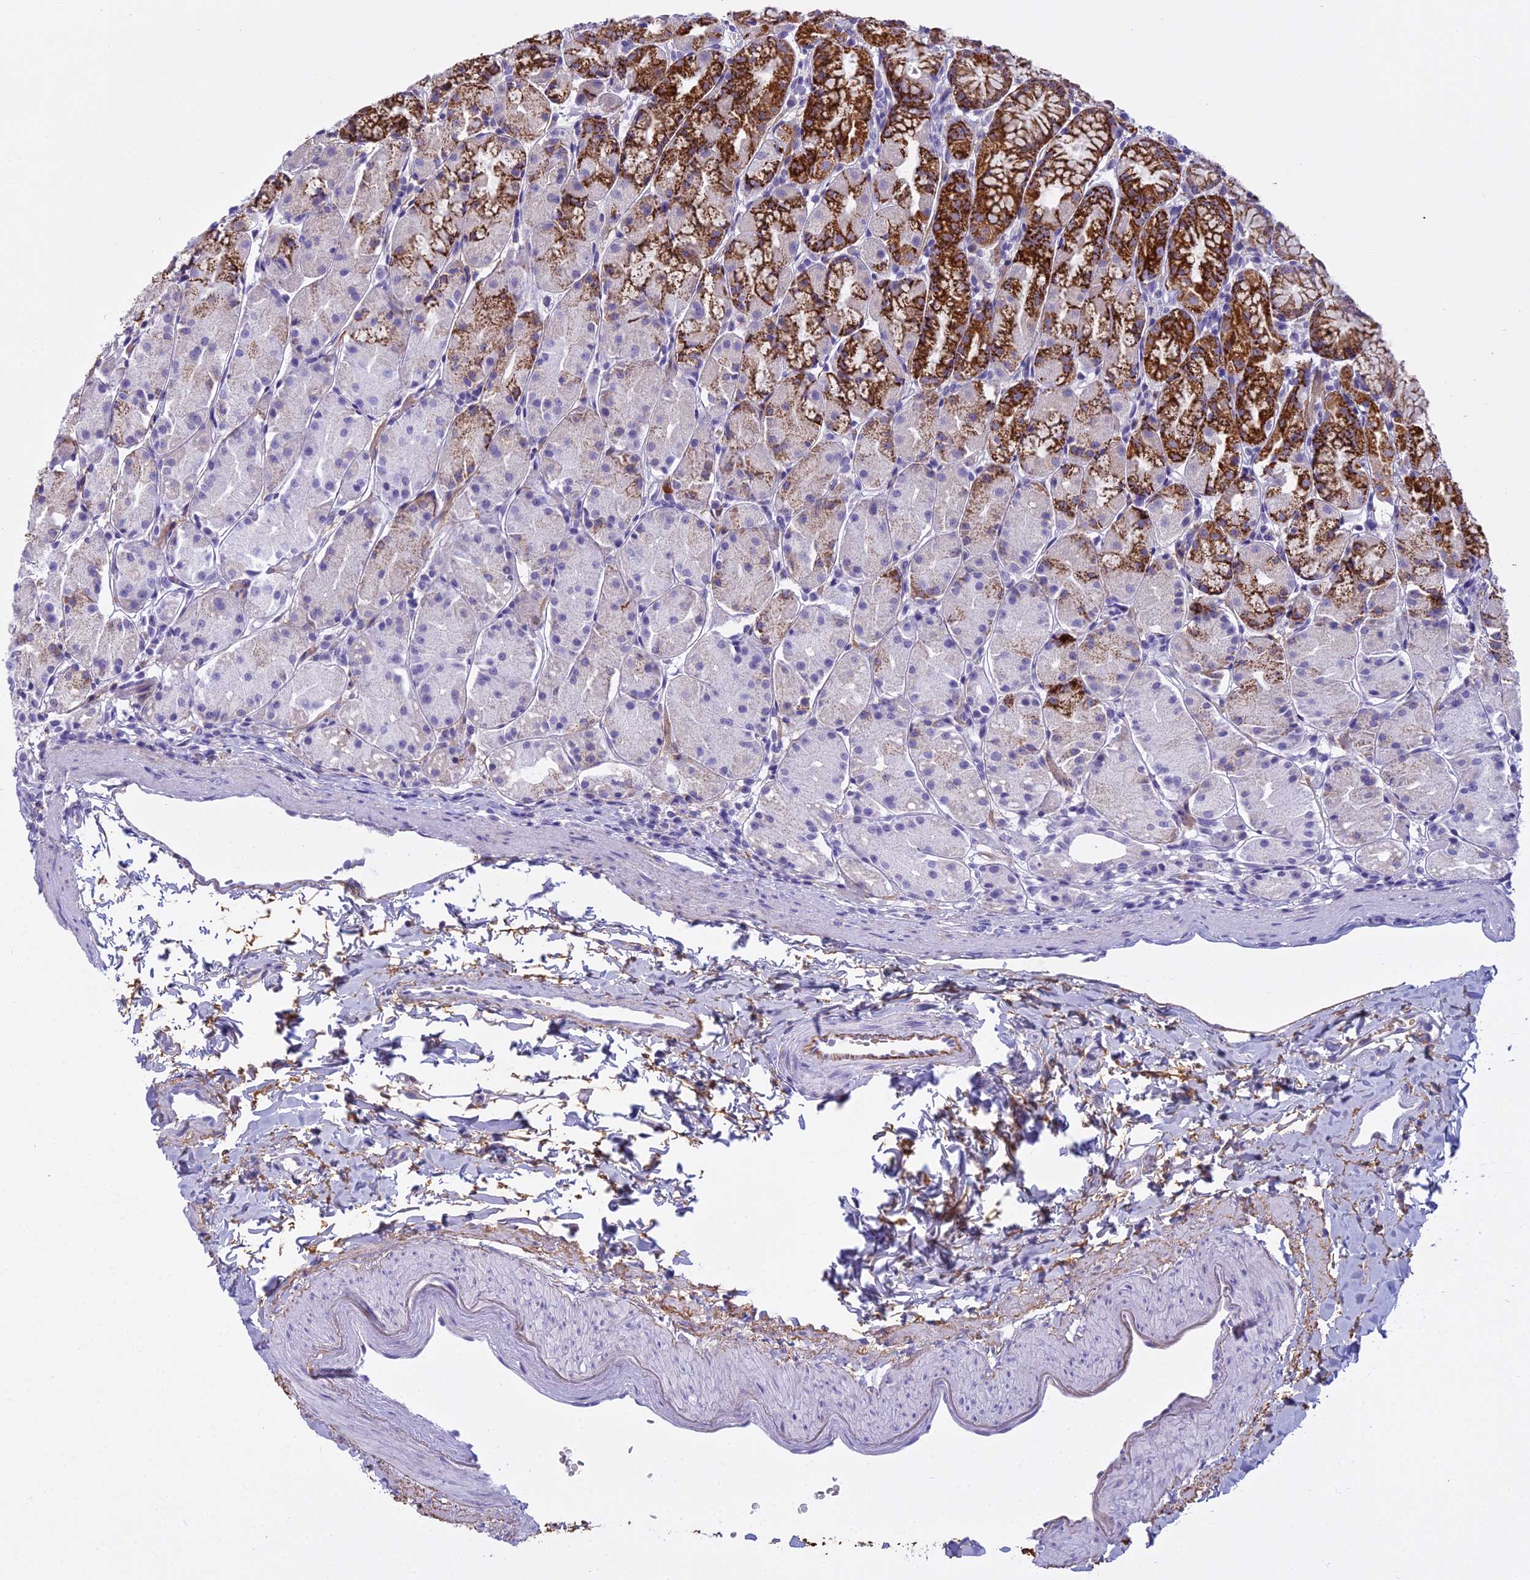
{"staining": {"intensity": "strong", "quantity": "25%-75%", "location": "cytoplasmic/membranous"}, "tissue": "stomach", "cell_type": "Glandular cells", "image_type": "normal", "snomed": [{"axis": "morphology", "description": "Normal tissue, NOS"}, {"axis": "topography", "description": "Stomach, upper"}], "caption": "A high-resolution image shows immunohistochemistry (IHC) staining of unremarkable stomach, which displays strong cytoplasmic/membranous positivity in about 25%-75% of glandular cells.", "gene": "OSTN", "patient": {"sex": "male", "age": 47}}